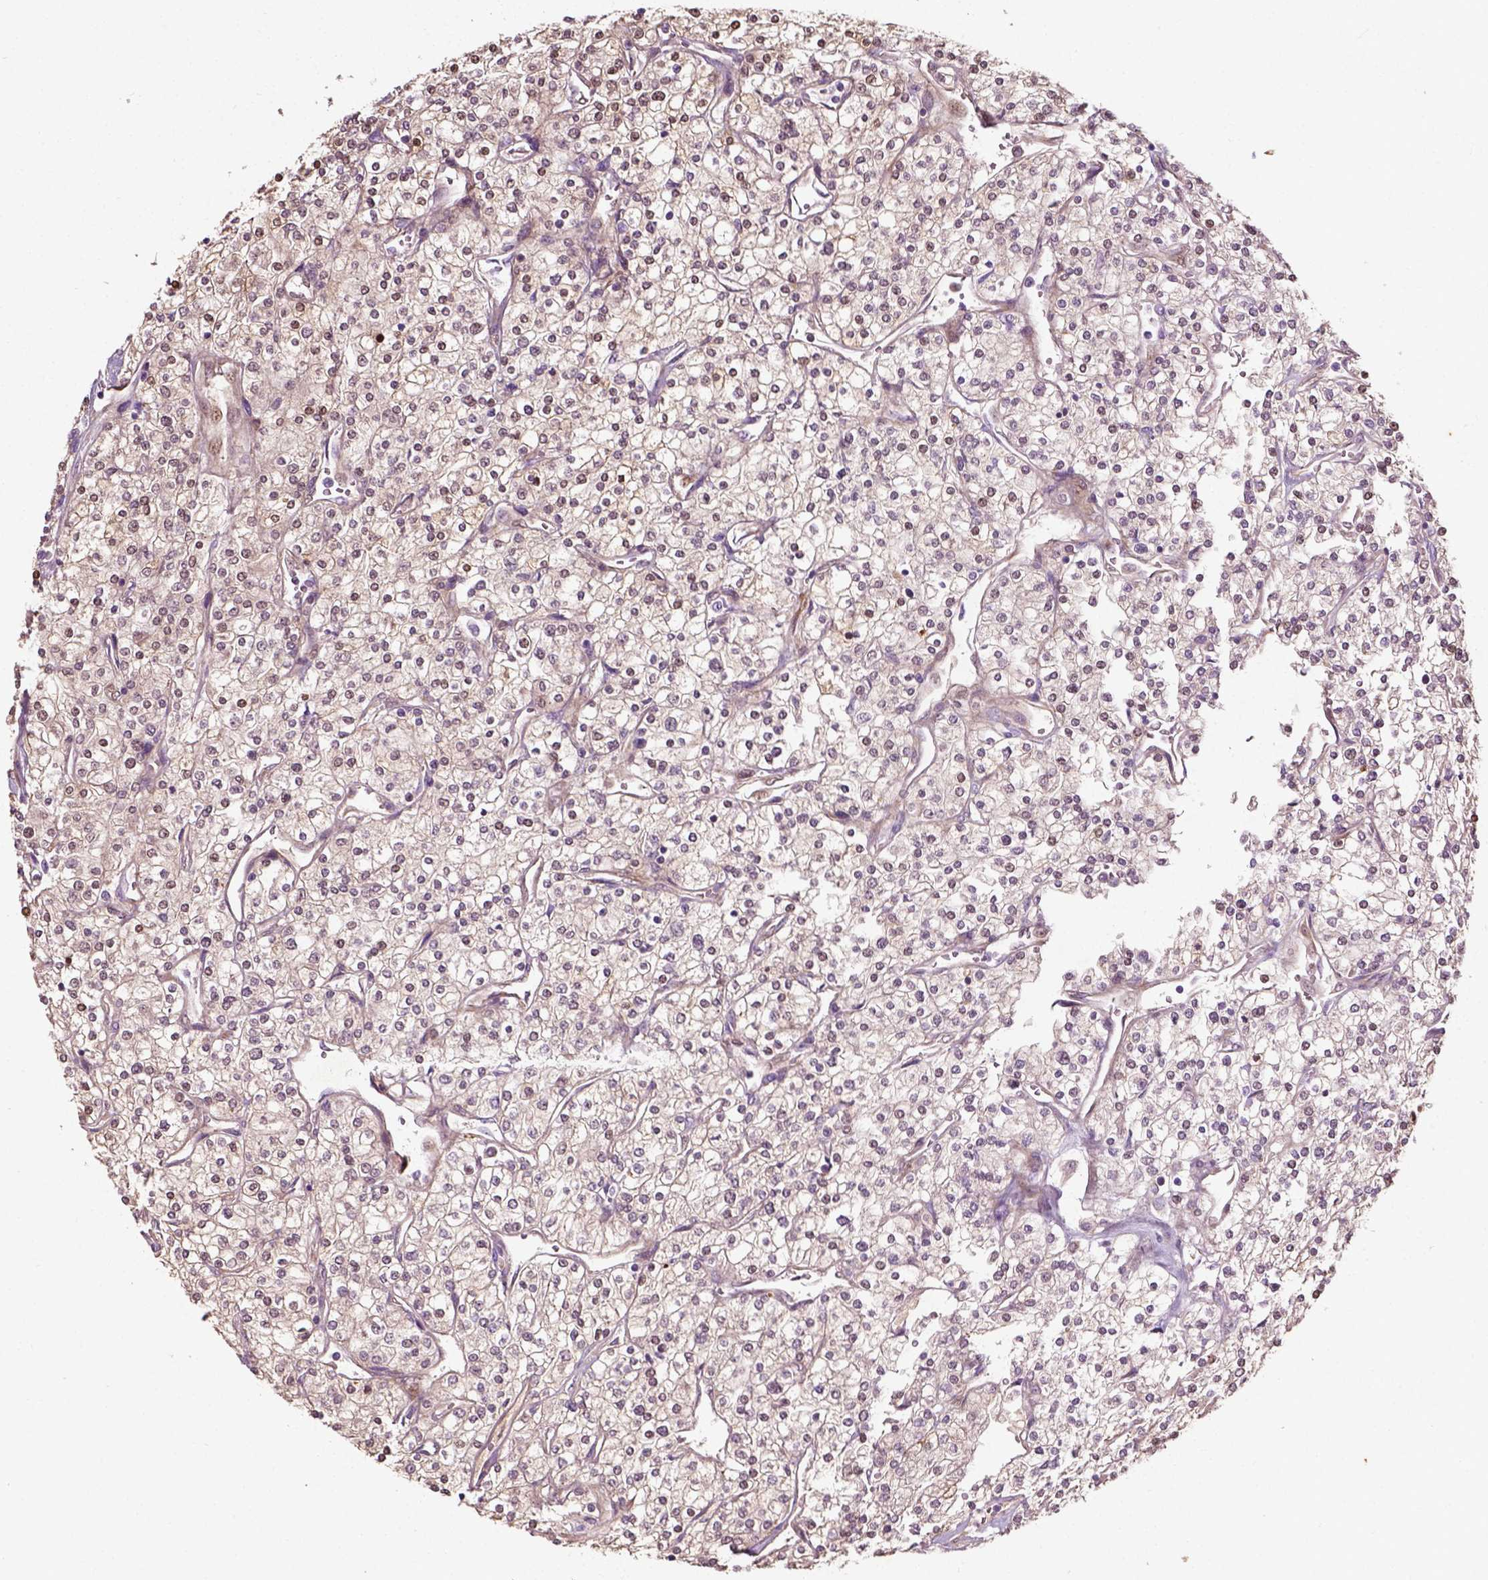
{"staining": {"intensity": "moderate", "quantity": "<25%", "location": "cytoplasmic/membranous,nuclear"}, "tissue": "renal cancer", "cell_type": "Tumor cells", "image_type": "cancer", "snomed": [{"axis": "morphology", "description": "Adenocarcinoma, NOS"}, {"axis": "topography", "description": "Kidney"}], "caption": "The photomicrograph shows staining of adenocarcinoma (renal), revealing moderate cytoplasmic/membranous and nuclear protein expression (brown color) within tumor cells.", "gene": "PKP3", "patient": {"sex": "male", "age": 80}}